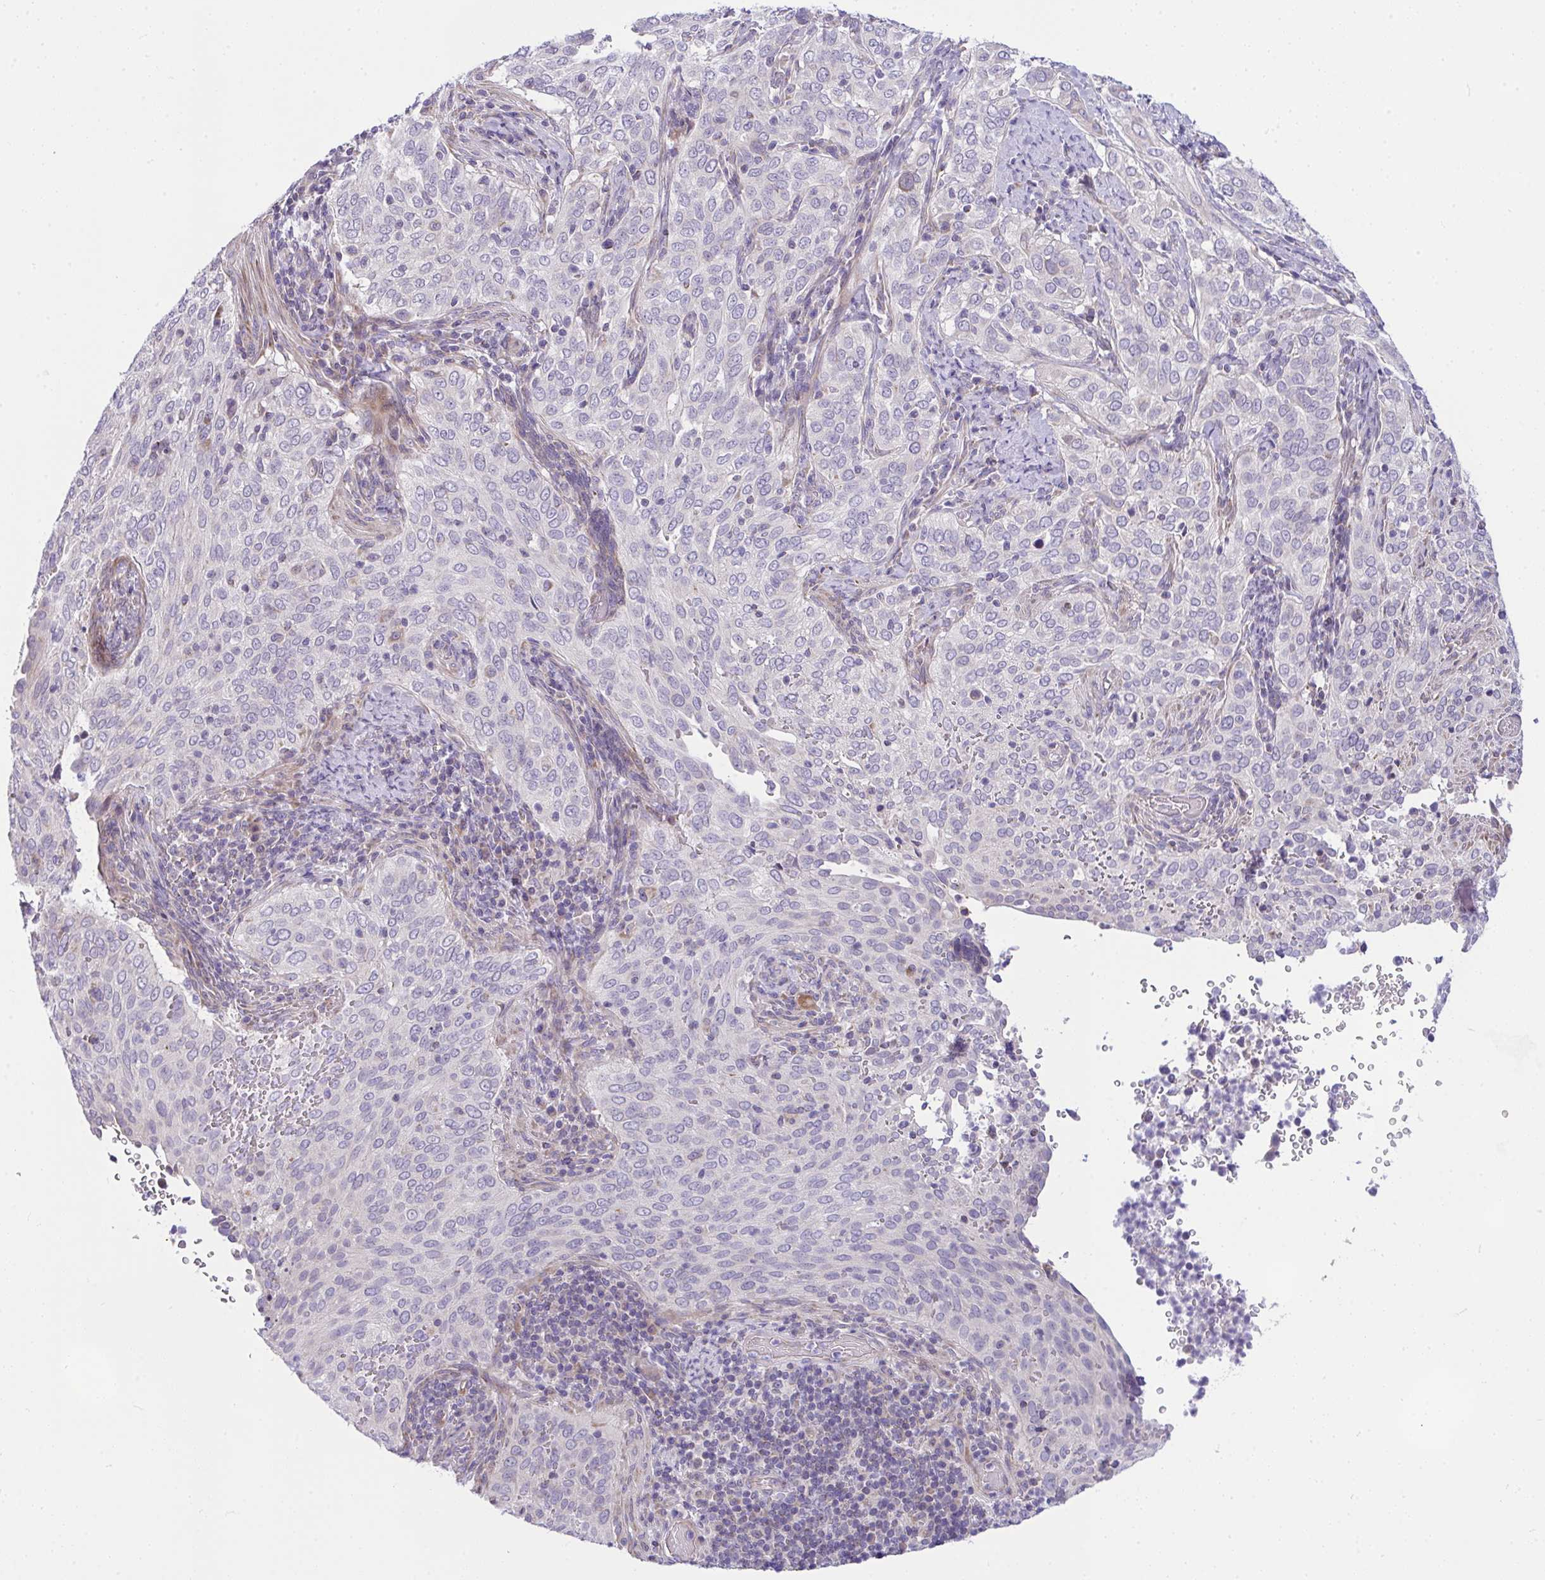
{"staining": {"intensity": "negative", "quantity": "none", "location": "none"}, "tissue": "cervical cancer", "cell_type": "Tumor cells", "image_type": "cancer", "snomed": [{"axis": "morphology", "description": "Squamous cell carcinoma, NOS"}, {"axis": "topography", "description": "Cervix"}], "caption": "Immunohistochemistry histopathology image of neoplastic tissue: cervical squamous cell carcinoma stained with DAB (3,3'-diaminobenzidine) exhibits no significant protein expression in tumor cells. (DAB (3,3'-diaminobenzidine) IHC with hematoxylin counter stain).", "gene": "CEP63", "patient": {"sex": "female", "age": 38}}